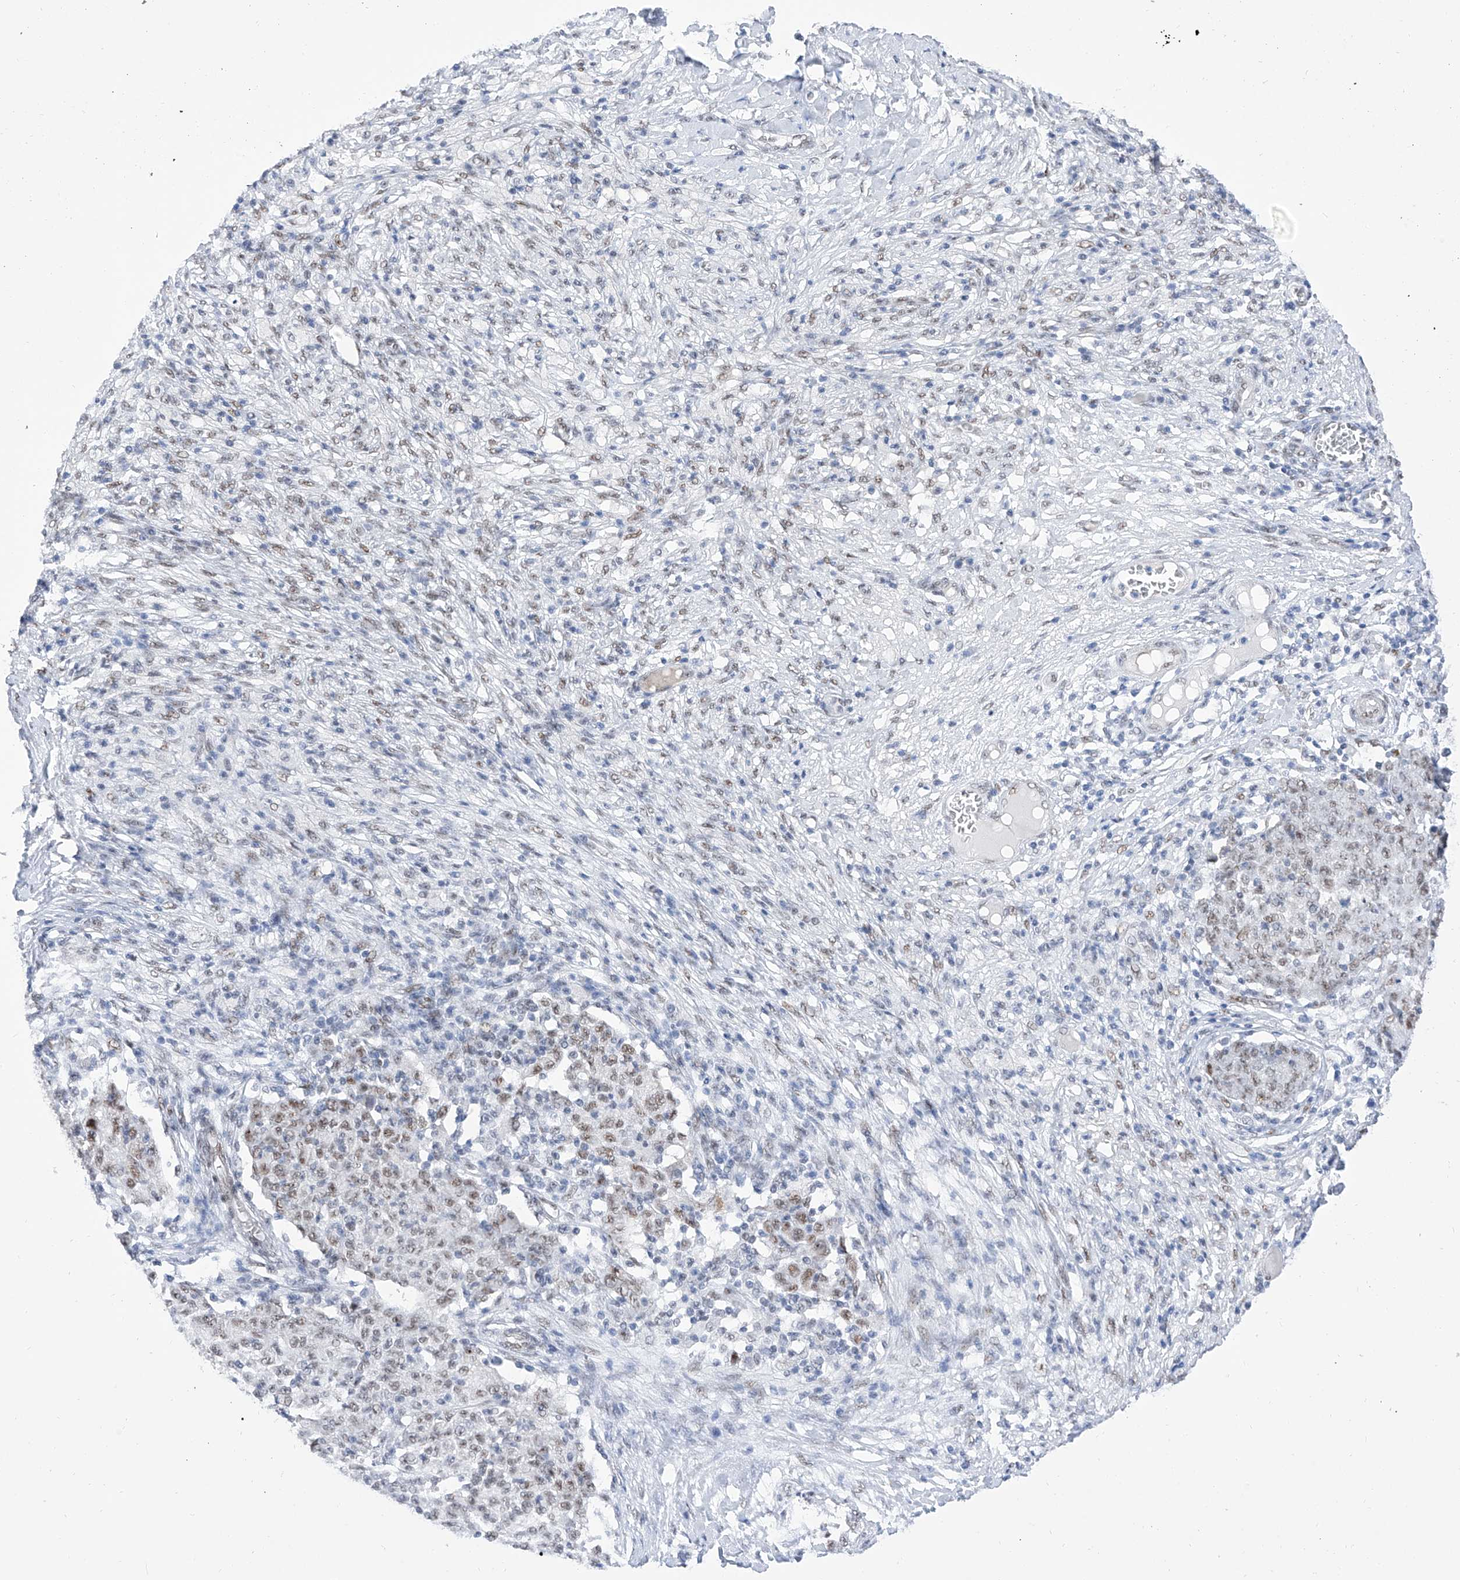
{"staining": {"intensity": "weak", "quantity": ">75%", "location": "nuclear"}, "tissue": "ovarian cancer", "cell_type": "Tumor cells", "image_type": "cancer", "snomed": [{"axis": "morphology", "description": "Carcinoma, endometroid"}, {"axis": "topography", "description": "Ovary"}], "caption": "Ovarian cancer (endometroid carcinoma) stained with DAB (3,3'-diaminobenzidine) IHC reveals low levels of weak nuclear positivity in about >75% of tumor cells. Nuclei are stained in blue.", "gene": "ATN1", "patient": {"sex": "female", "age": 42}}